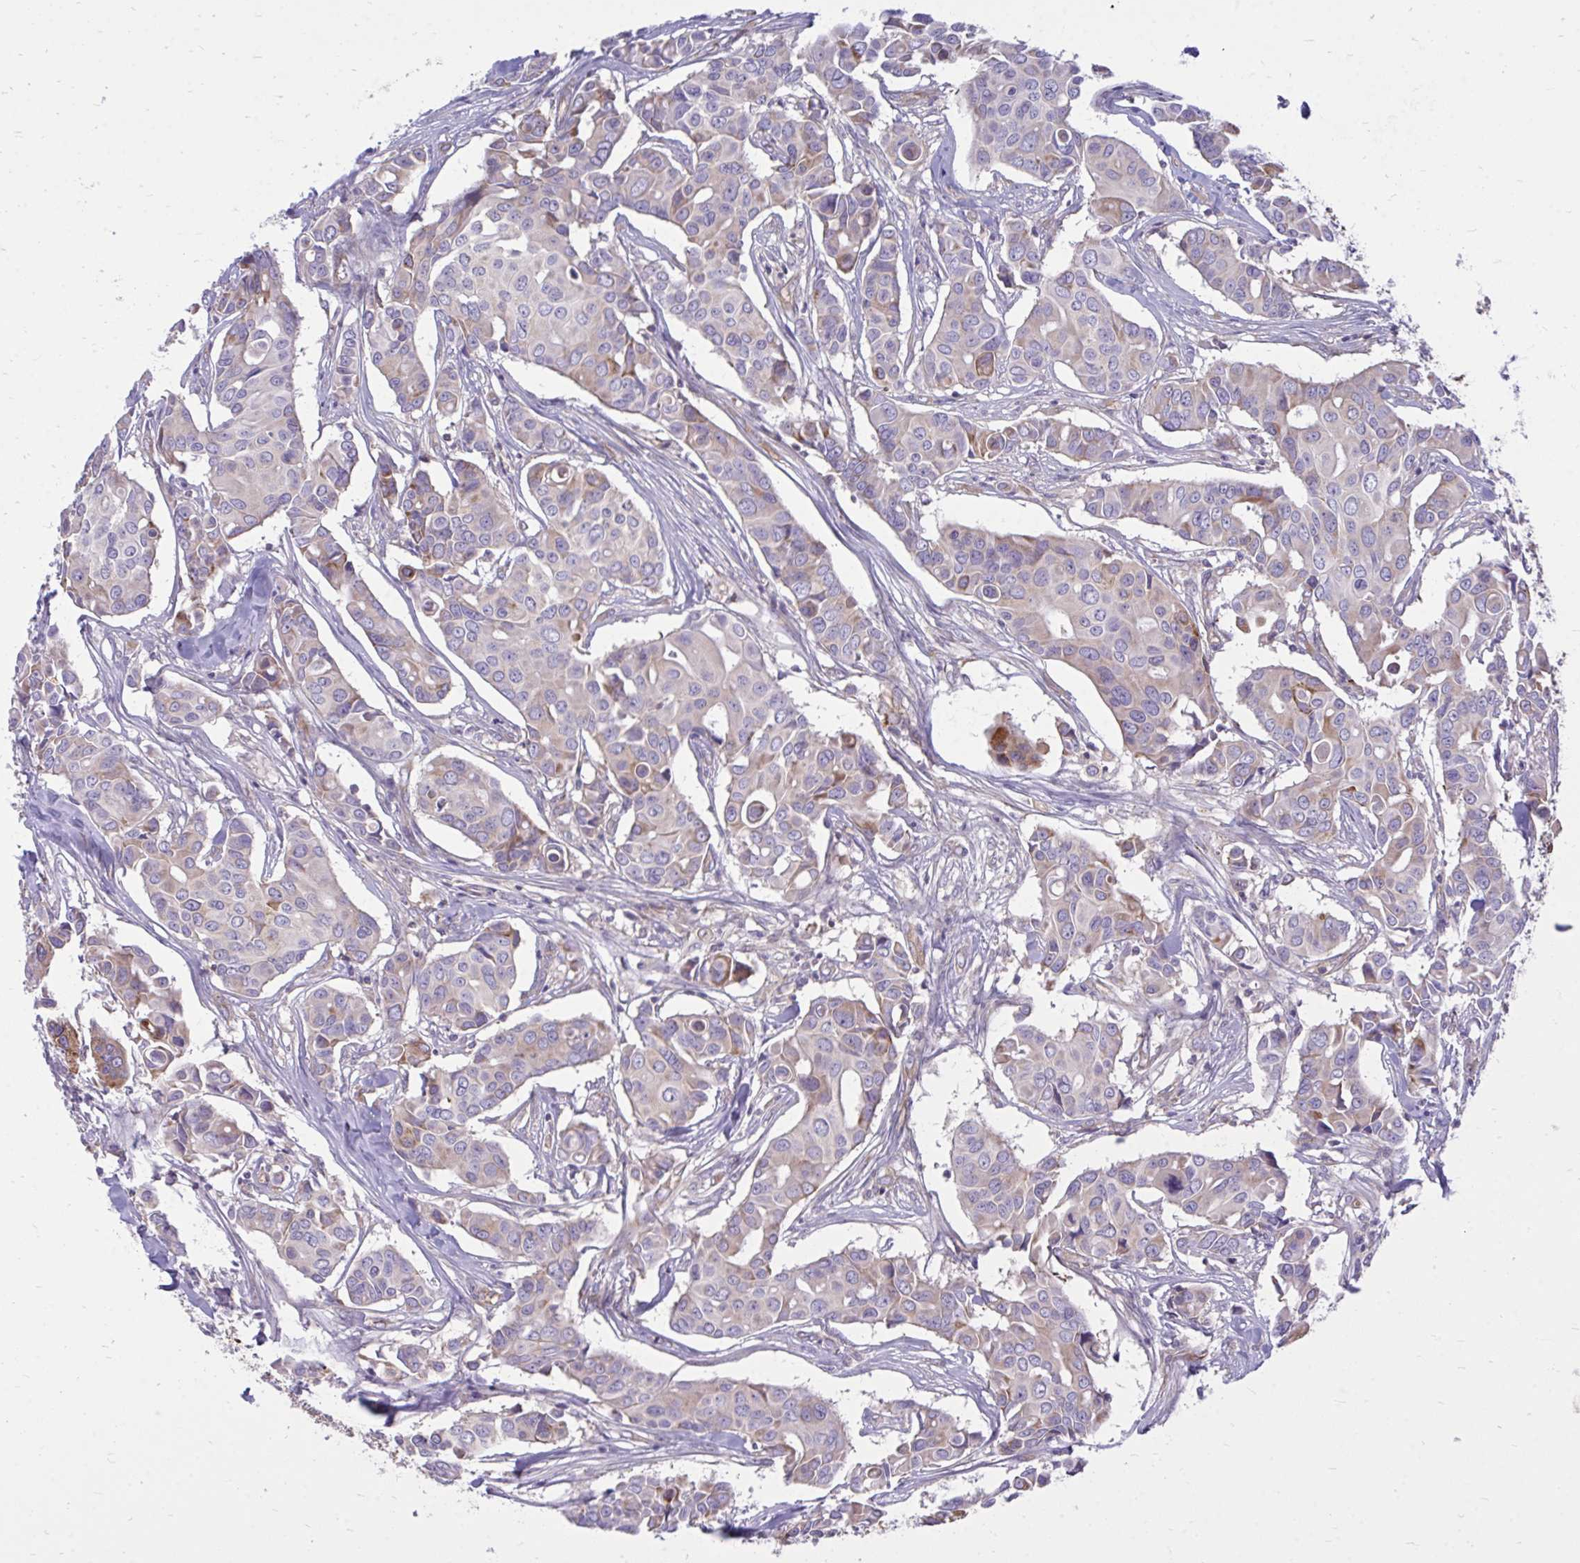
{"staining": {"intensity": "moderate", "quantity": "<25%", "location": "cytoplasmic/membranous"}, "tissue": "breast cancer", "cell_type": "Tumor cells", "image_type": "cancer", "snomed": [{"axis": "morphology", "description": "Duct carcinoma"}, {"axis": "topography", "description": "Breast"}], "caption": "This histopathology image exhibits IHC staining of breast cancer (invasive ductal carcinoma), with low moderate cytoplasmic/membranous staining in about <25% of tumor cells.", "gene": "ASAP1", "patient": {"sex": "female", "age": 54}}